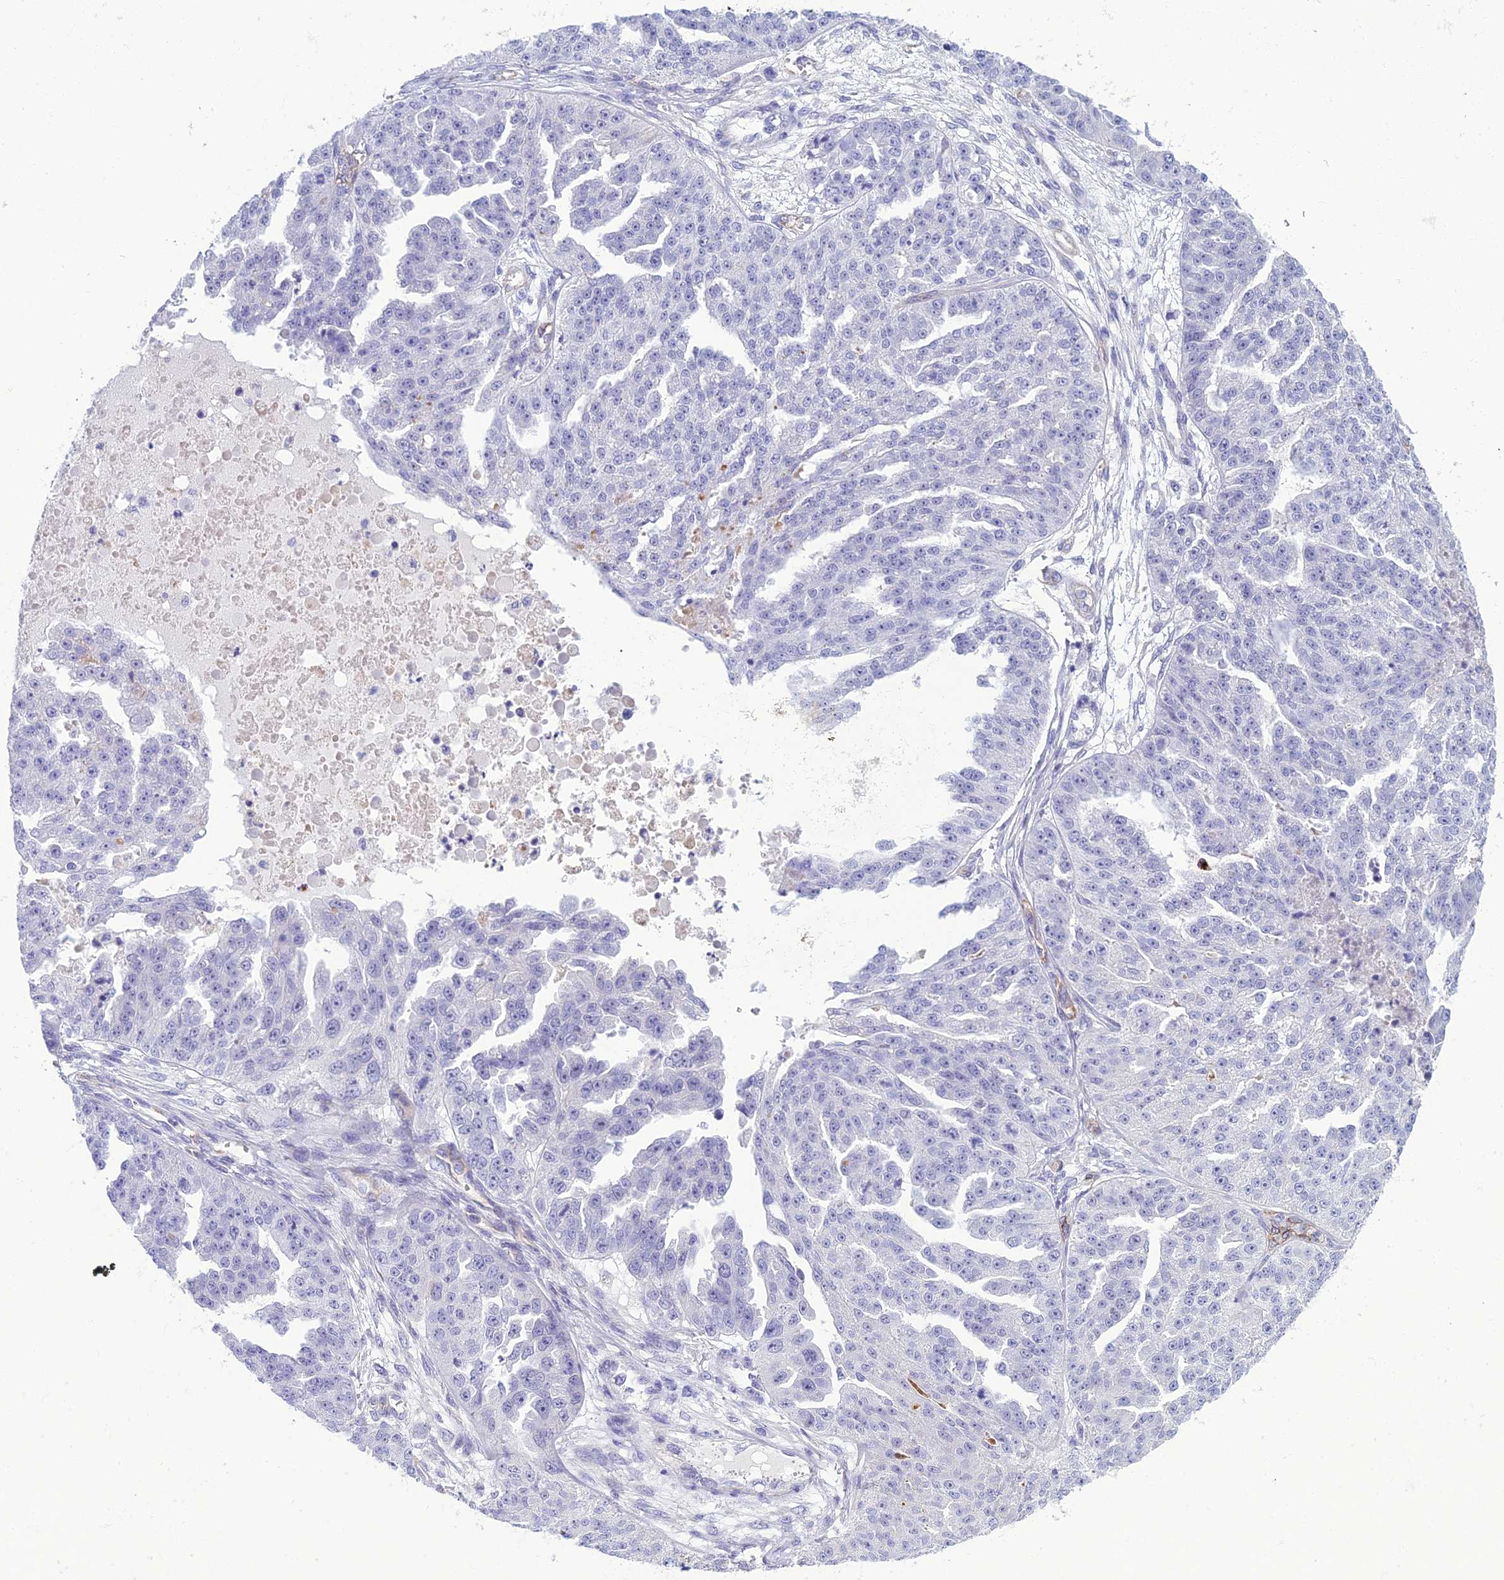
{"staining": {"intensity": "negative", "quantity": "none", "location": "none"}, "tissue": "ovarian cancer", "cell_type": "Tumor cells", "image_type": "cancer", "snomed": [{"axis": "morphology", "description": "Cystadenocarcinoma, serous, NOS"}, {"axis": "topography", "description": "Ovary"}], "caption": "IHC histopathology image of neoplastic tissue: ovarian cancer (serous cystadenocarcinoma) stained with DAB (3,3'-diaminobenzidine) shows no significant protein staining in tumor cells.", "gene": "BBS7", "patient": {"sex": "female", "age": 58}}